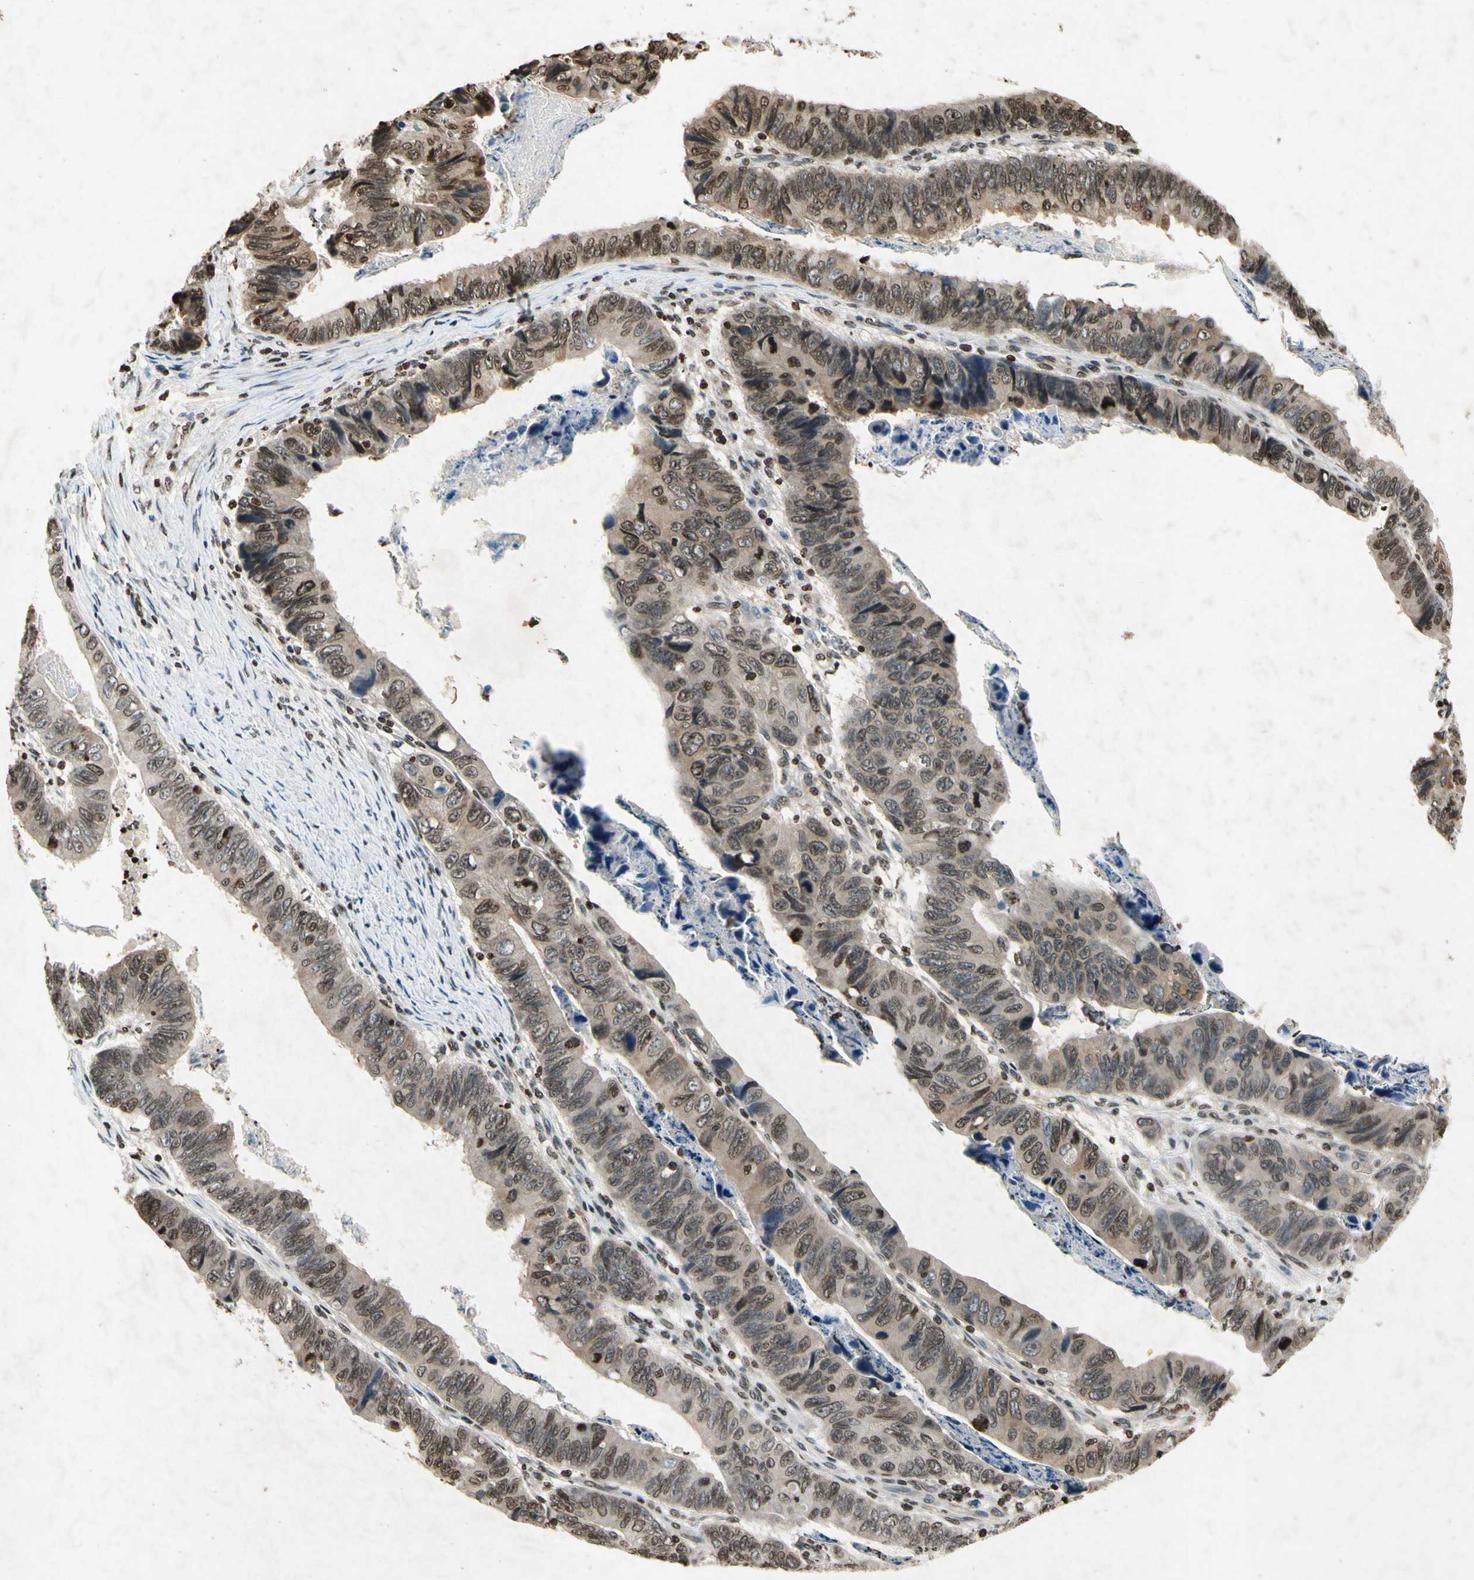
{"staining": {"intensity": "weak", "quantity": ">75%", "location": "cytoplasmic/membranous,nuclear"}, "tissue": "stomach cancer", "cell_type": "Tumor cells", "image_type": "cancer", "snomed": [{"axis": "morphology", "description": "Adenocarcinoma, NOS"}, {"axis": "topography", "description": "Stomach, lower"}], "caption": "A brown stain highlights weak cytoplasmic/membranous and nuclear staining of a protein in stomach cancer tumor cells.", "gene": "HOXB3", "patient": {"sex": "male", "age": 77}}